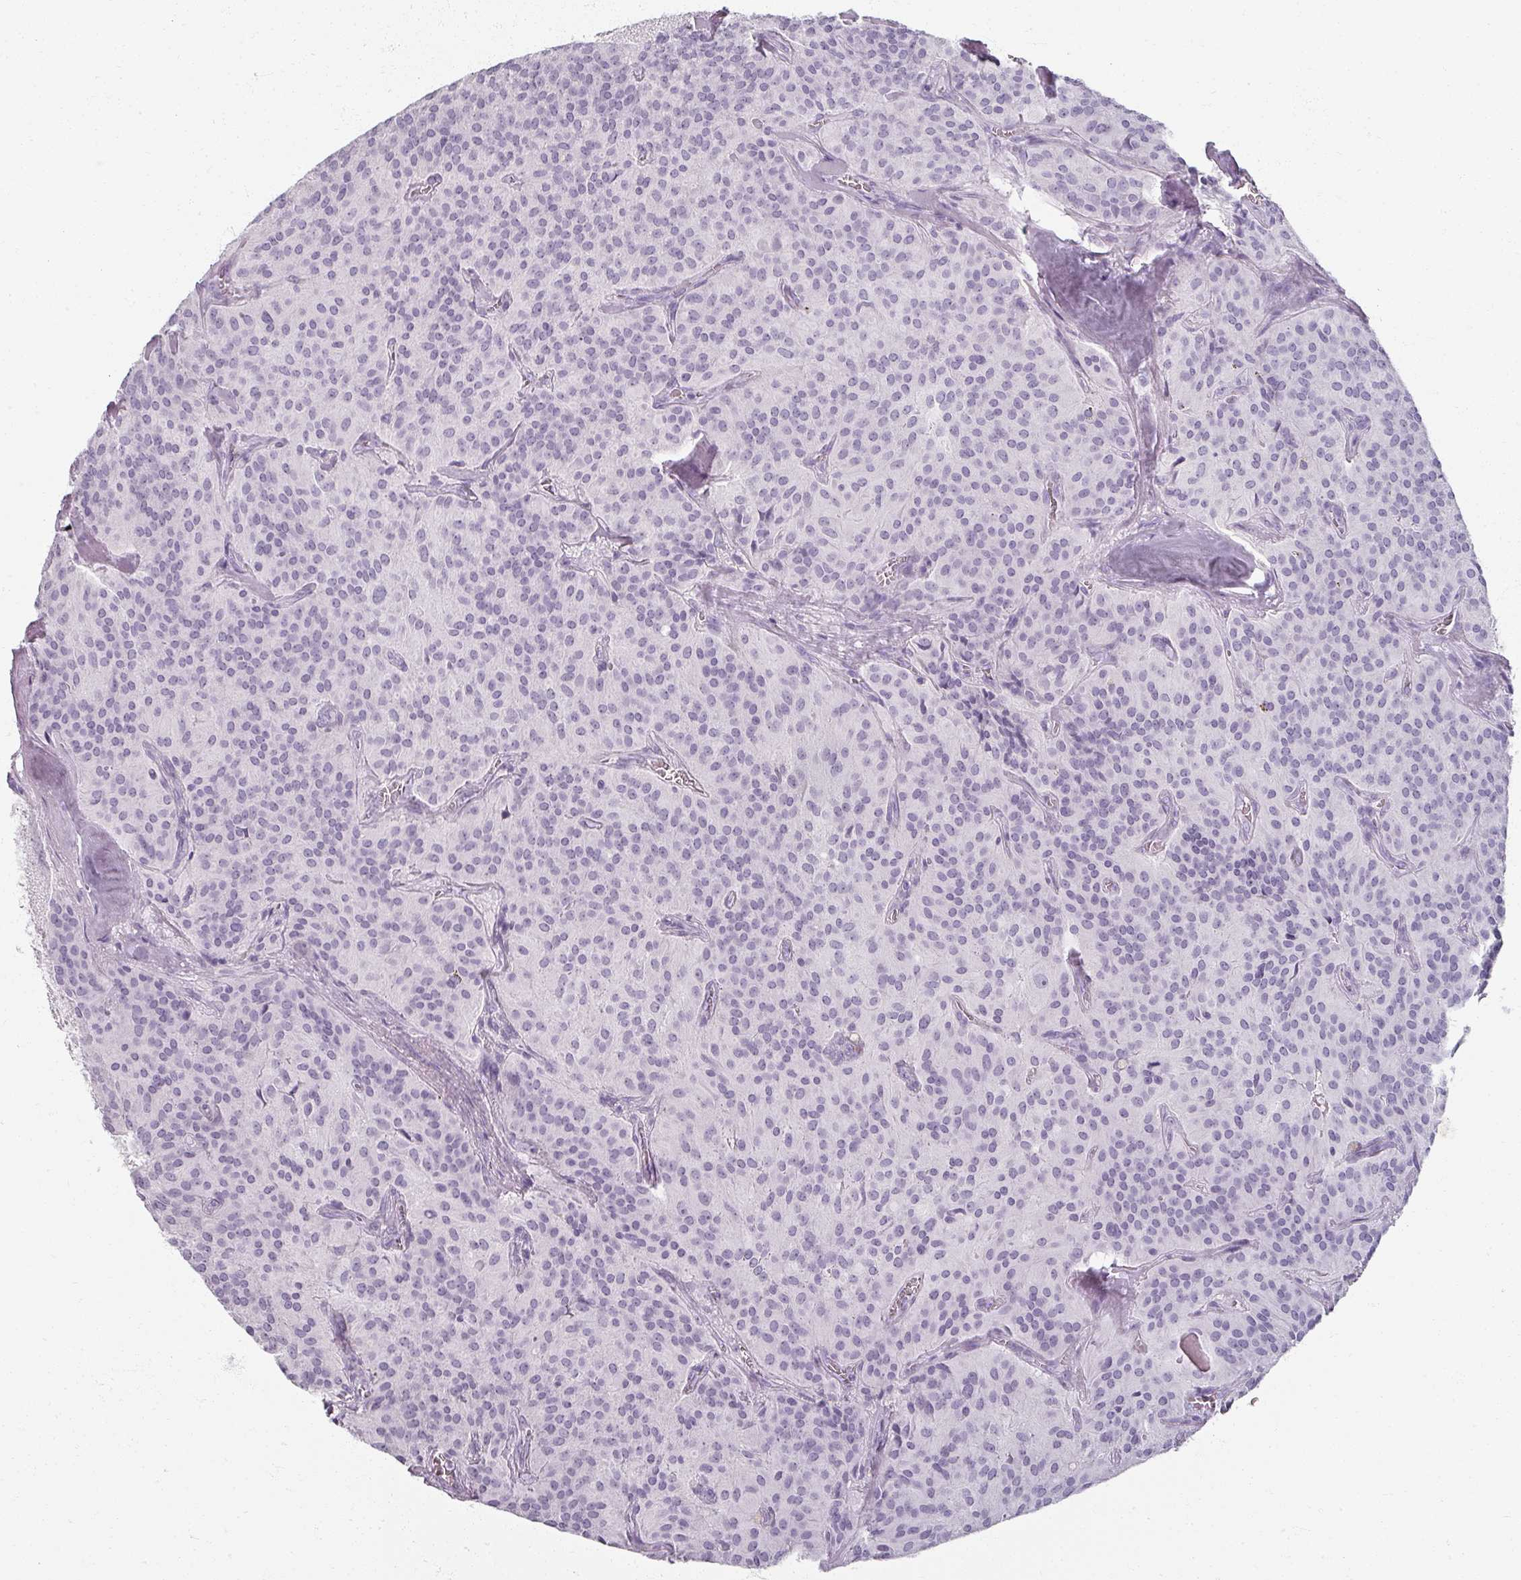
{"staining": {"intensity": "negative", "quantity": "none", "location": "none"}, "tissue": "glioma", "cell_type": "Tumor cells", "image_type": "cancer", "snomed": [{"axis": "morphology", "description": "Glioma, malignant, Low grade"}, {"axis": "topography", "description": "Brain"}], "caption": "The image exhibits no significant expression in tumor cells of glioma. Brightfield microscopy of IHC stained with DAB (3,3'-diaminobenzidine) (brown) and hematoxylin (blue), captured at high magnification.", "gene": "REG3G", "patient": {"sex": "male", "age": 42}}